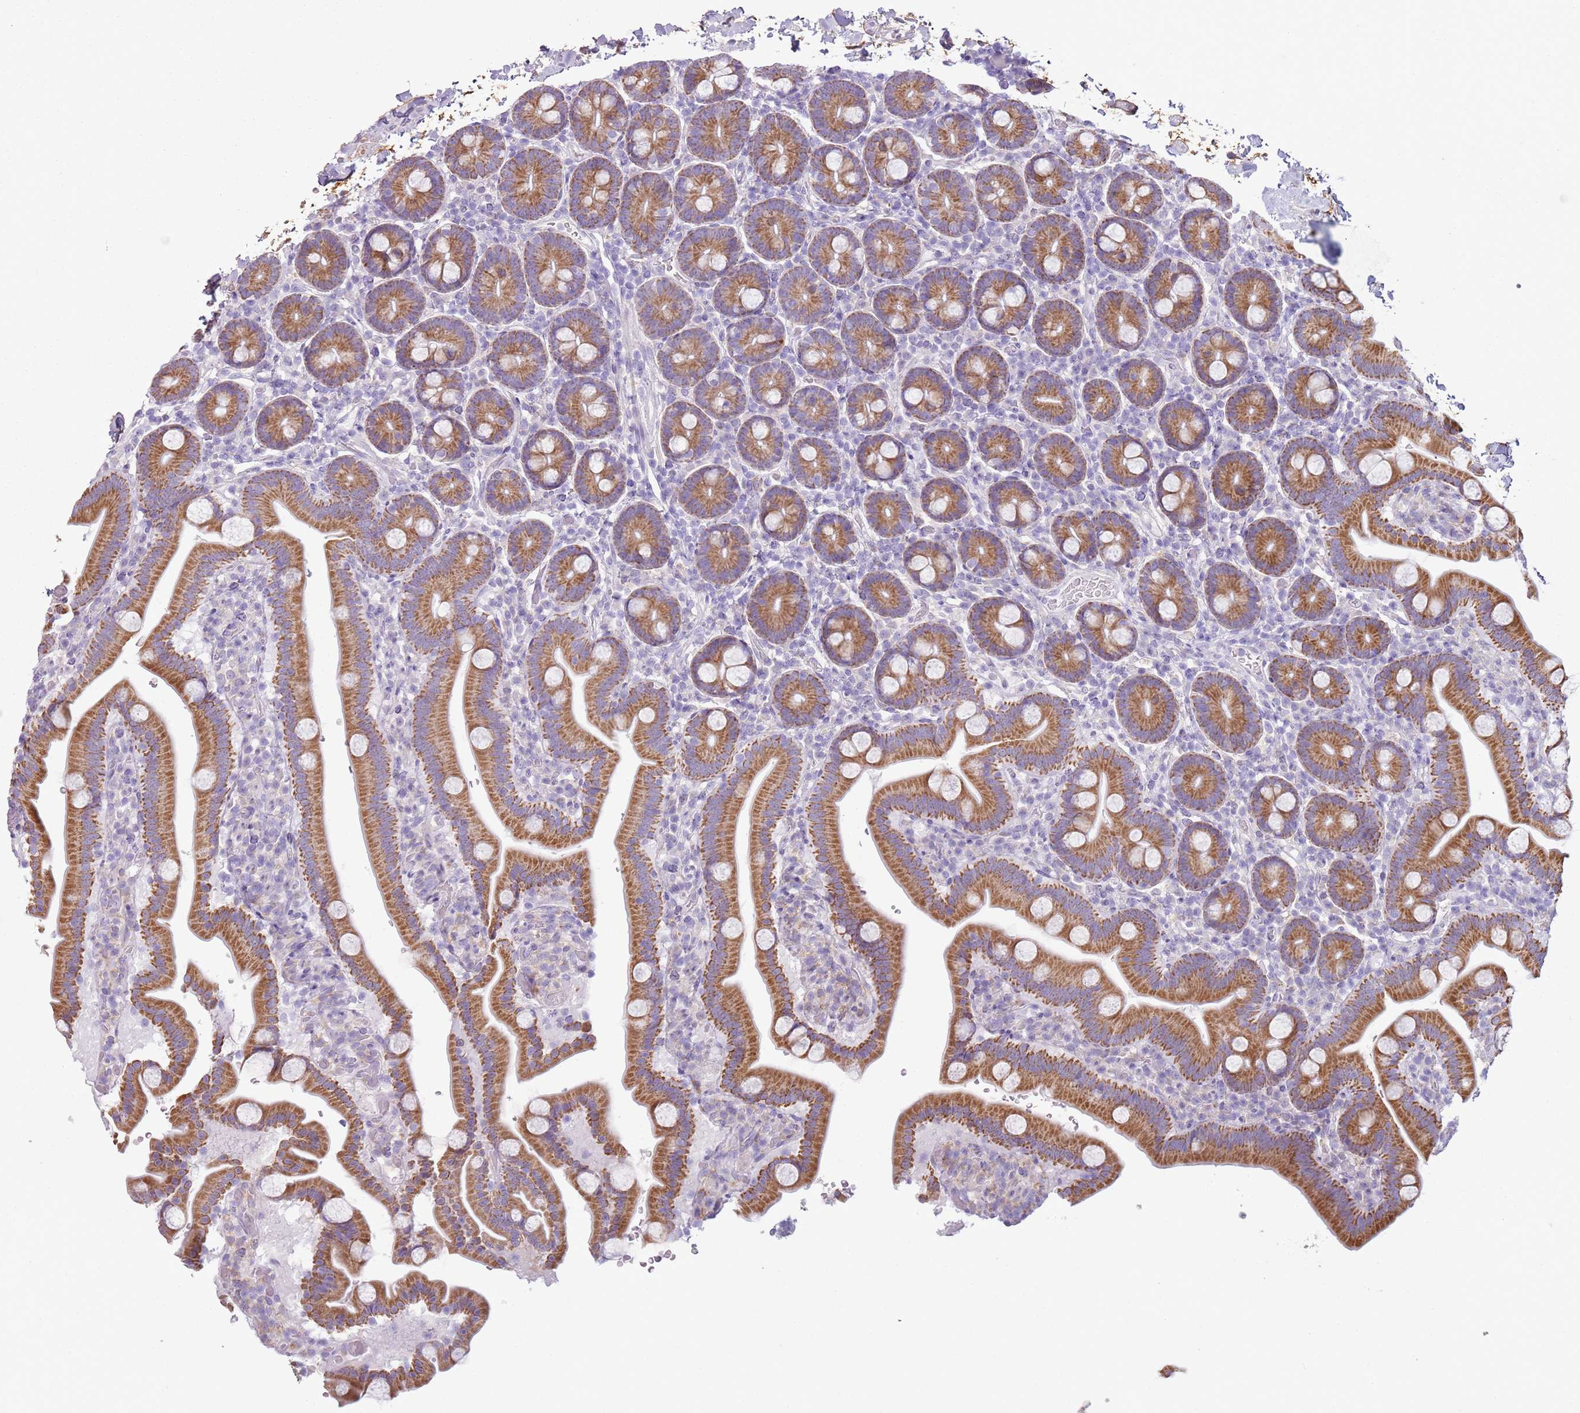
{"staining": {"intensity": "strong", "quantity": ">75%", "location": "cytoplasmic/membranous"}, "tissue": "duodenum", "cell_type": "Glandular cells", "image_type": "normal", "snomed": [{"axis": "morphology", "description": "Normal tissue, NOS"}, {"axis": "topography", "description": "Duodenum"}], "caption": "Glandular cells demonstrate high levels of strong cytoplasmic/membranous staining in approximately >75% of cells in normal duodenum. (Stains: DAB (3,3'-diaminobenzidine) in brown, nuclei in blue, Microscopy: brightfield microscopy at high magnification).", "gene": "OAF", "patient": {"sex": "male", "age": 55}}